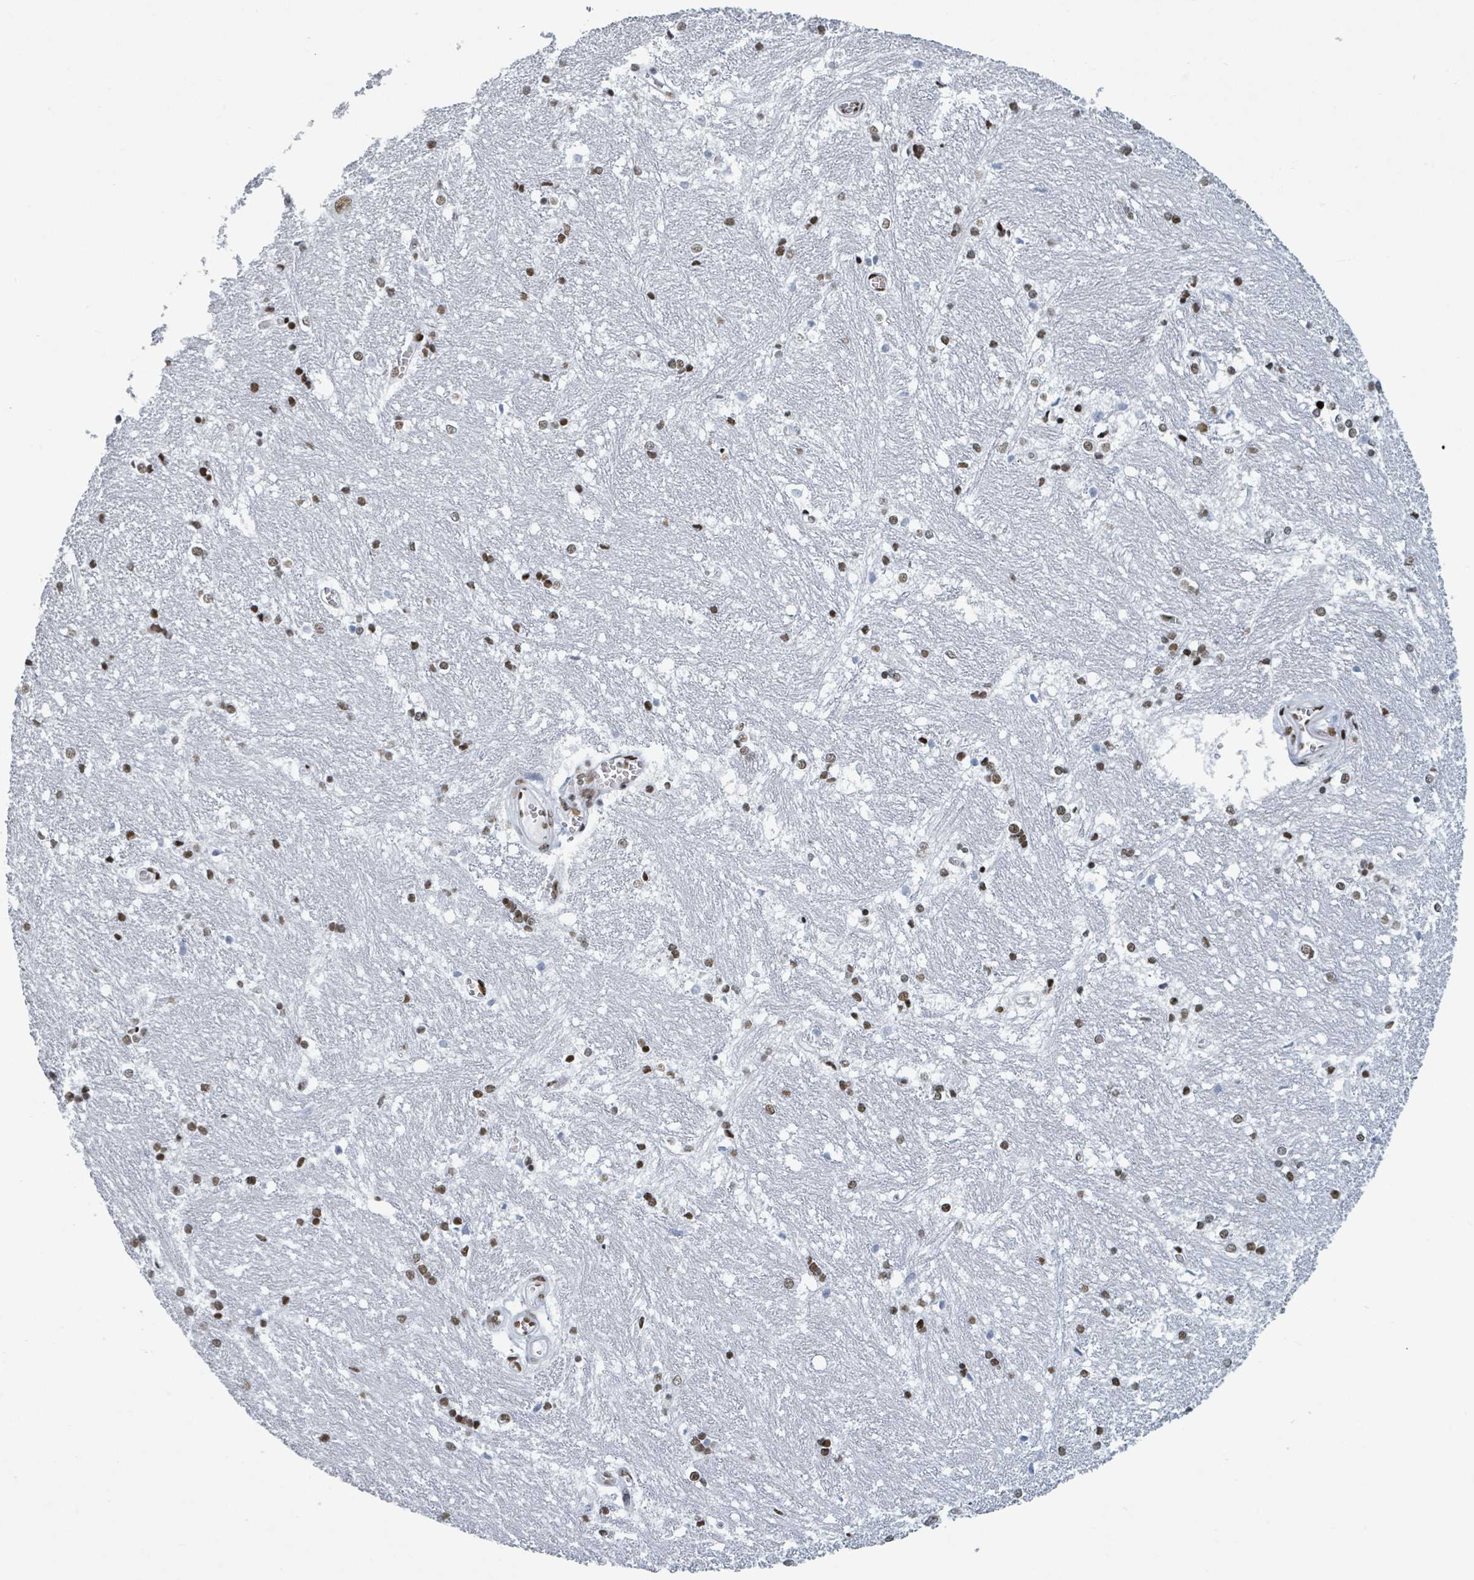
{"staining": {"intensity": "strong", "quantity": "<25%", "location": "nuclear"}, "tissue": "caudate", "cell_type": "Glial cells", "image_type": "normal", "snomed": [{"axis": "morphology", "description": "Normal tissue, NOS"}, {"axis": "topography", "description": "Lateral ventricle wall"}], "caption": "Immunohistochemical staining of normal caudate shows <25% levels of strong nuclear protein expression in about <25% of glial cells.", "gene": "DHX16", "patient": {"sex": "male", "age": 37}}